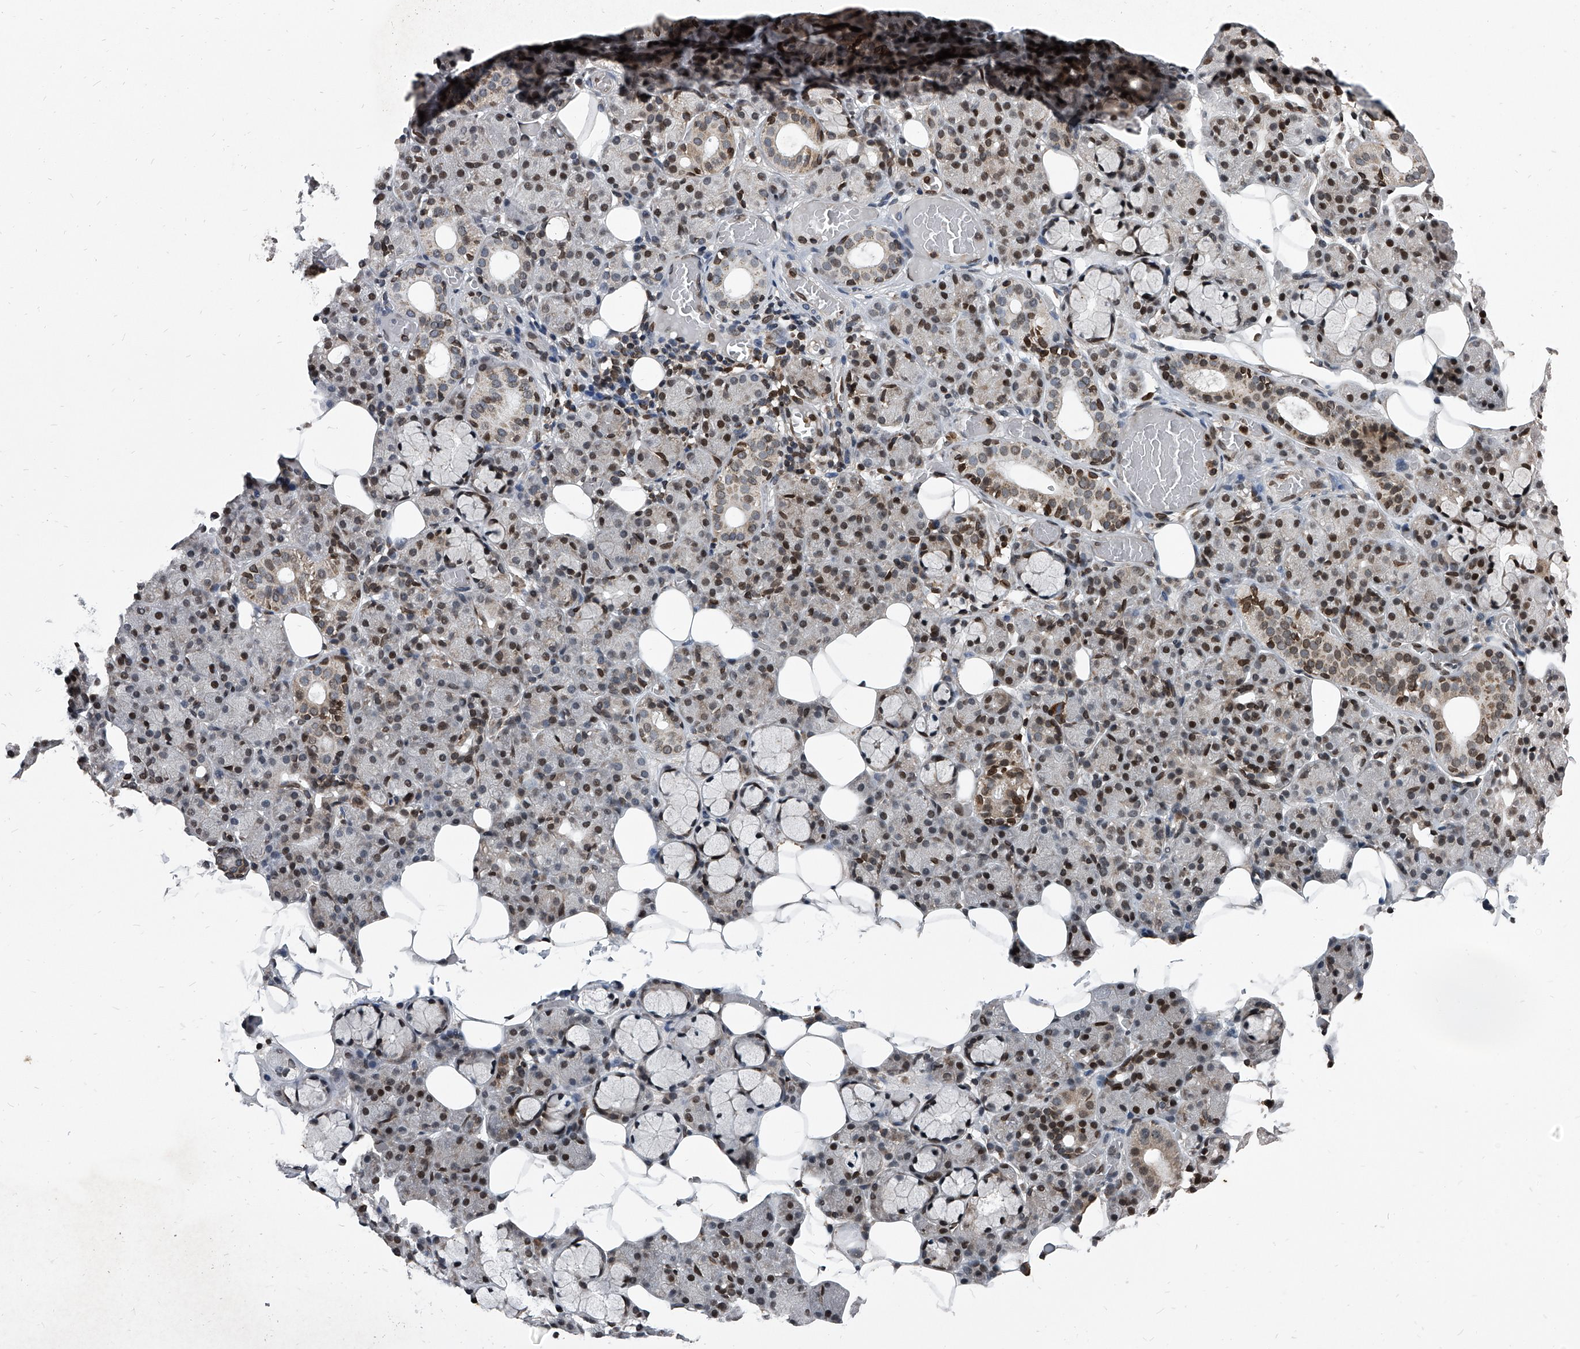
{"staining": {"intensity": "moderate", "quantity": "25%-75%", "location": "cytoplasmic/membranous,nuclear"}, "tissue": "salivary gland", "cell_type": "Glandular cells", "image_type": "normal", "snomed": [{"axis": "morphology", "description": "Normal tissue, NOS"}, {"axis": "topography", "description": "Salivary gland"}], "caption": "Protein expression analysis of benign salivary gland reveals moderate cytoplasmic/membranous,nuclear staining in approximately 25%-75% of glandular cells. The staining is performed using DAB brown chromogen to label protein expression. The nuclei are counter-stained blue using hematoxylin.", "gene": "PHF20", "patient": {"sex": "male", "age": 63}}